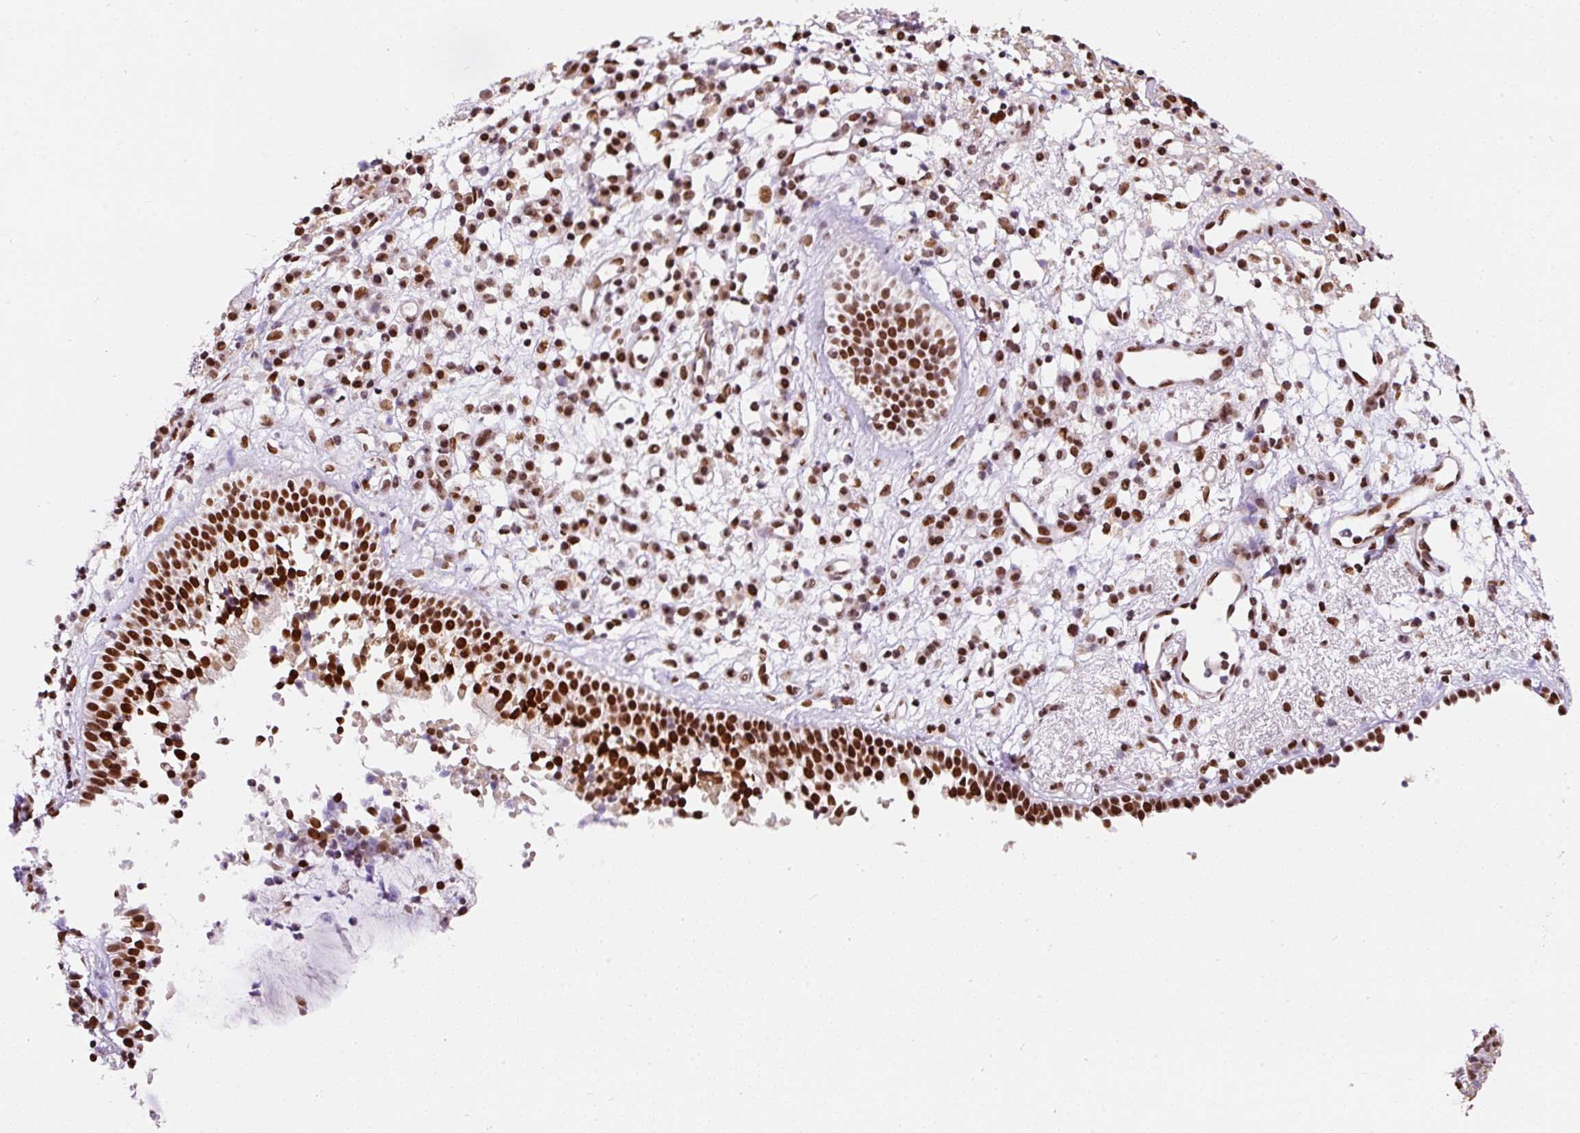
{"staining": {"intensity": "strong", "quantity": ">75%", "location": "nuclear"}, "tissue": "nasopharynx", "cell_type": "Respiratory epithelial cells", "image_type": "normal", "snomed": [{"axis": "morphology", "description": "Normal tissue, NOS"}, {"axis": "topography", "description": "Nasopharynx"}], "caption": "IHC histopathology image of normal nasopharynx stained for a protein (brown), which displays high levels of strong nuclear positivity in approximately >75% of respiratory epithelial cells.", "gene": "HNRNPC", "patient": {"sex": "male", "age": 21}}